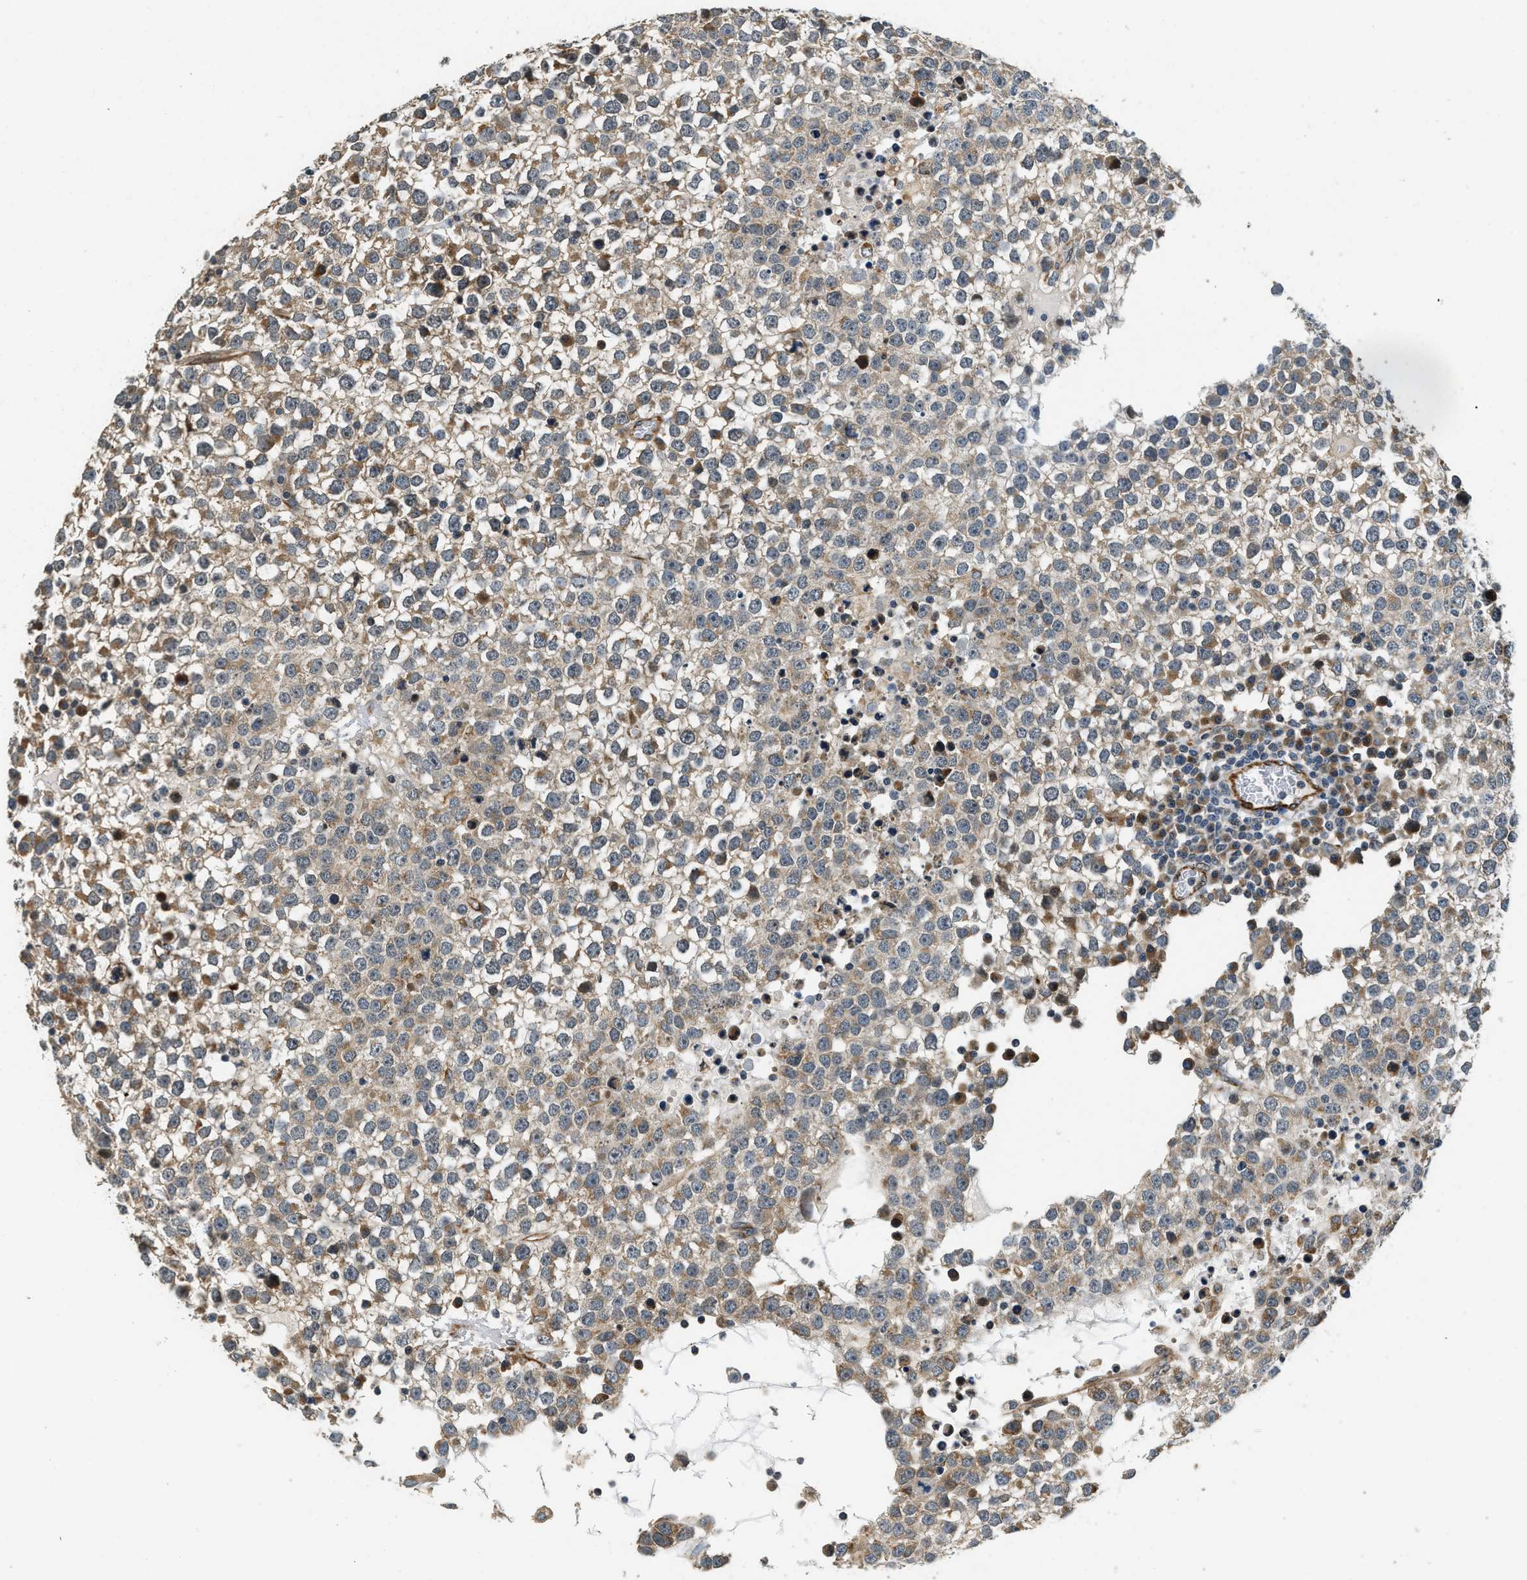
{"staining": {"intensity": "moderate", "quantity": "25%-75%", "location": "cytoplasmic/membranous"}, "tissue": "testis cancer", "cell_type": "Tumor cells", "image_type": "cancer", "snomed": [{"axis": "morphology", "description": "Seminoma, NOS"}, {"axis": "topography", "description": "Testis"}], "caption": "Approximately 25%-75% of tumor cells in testis seminoma demonstrate moderate cytoplasmic/membranous protein positivity as visualized by brown immunohistochemical staining.", "gene": "ALOX12", "patient": {"sex": "male", "age": 65}}